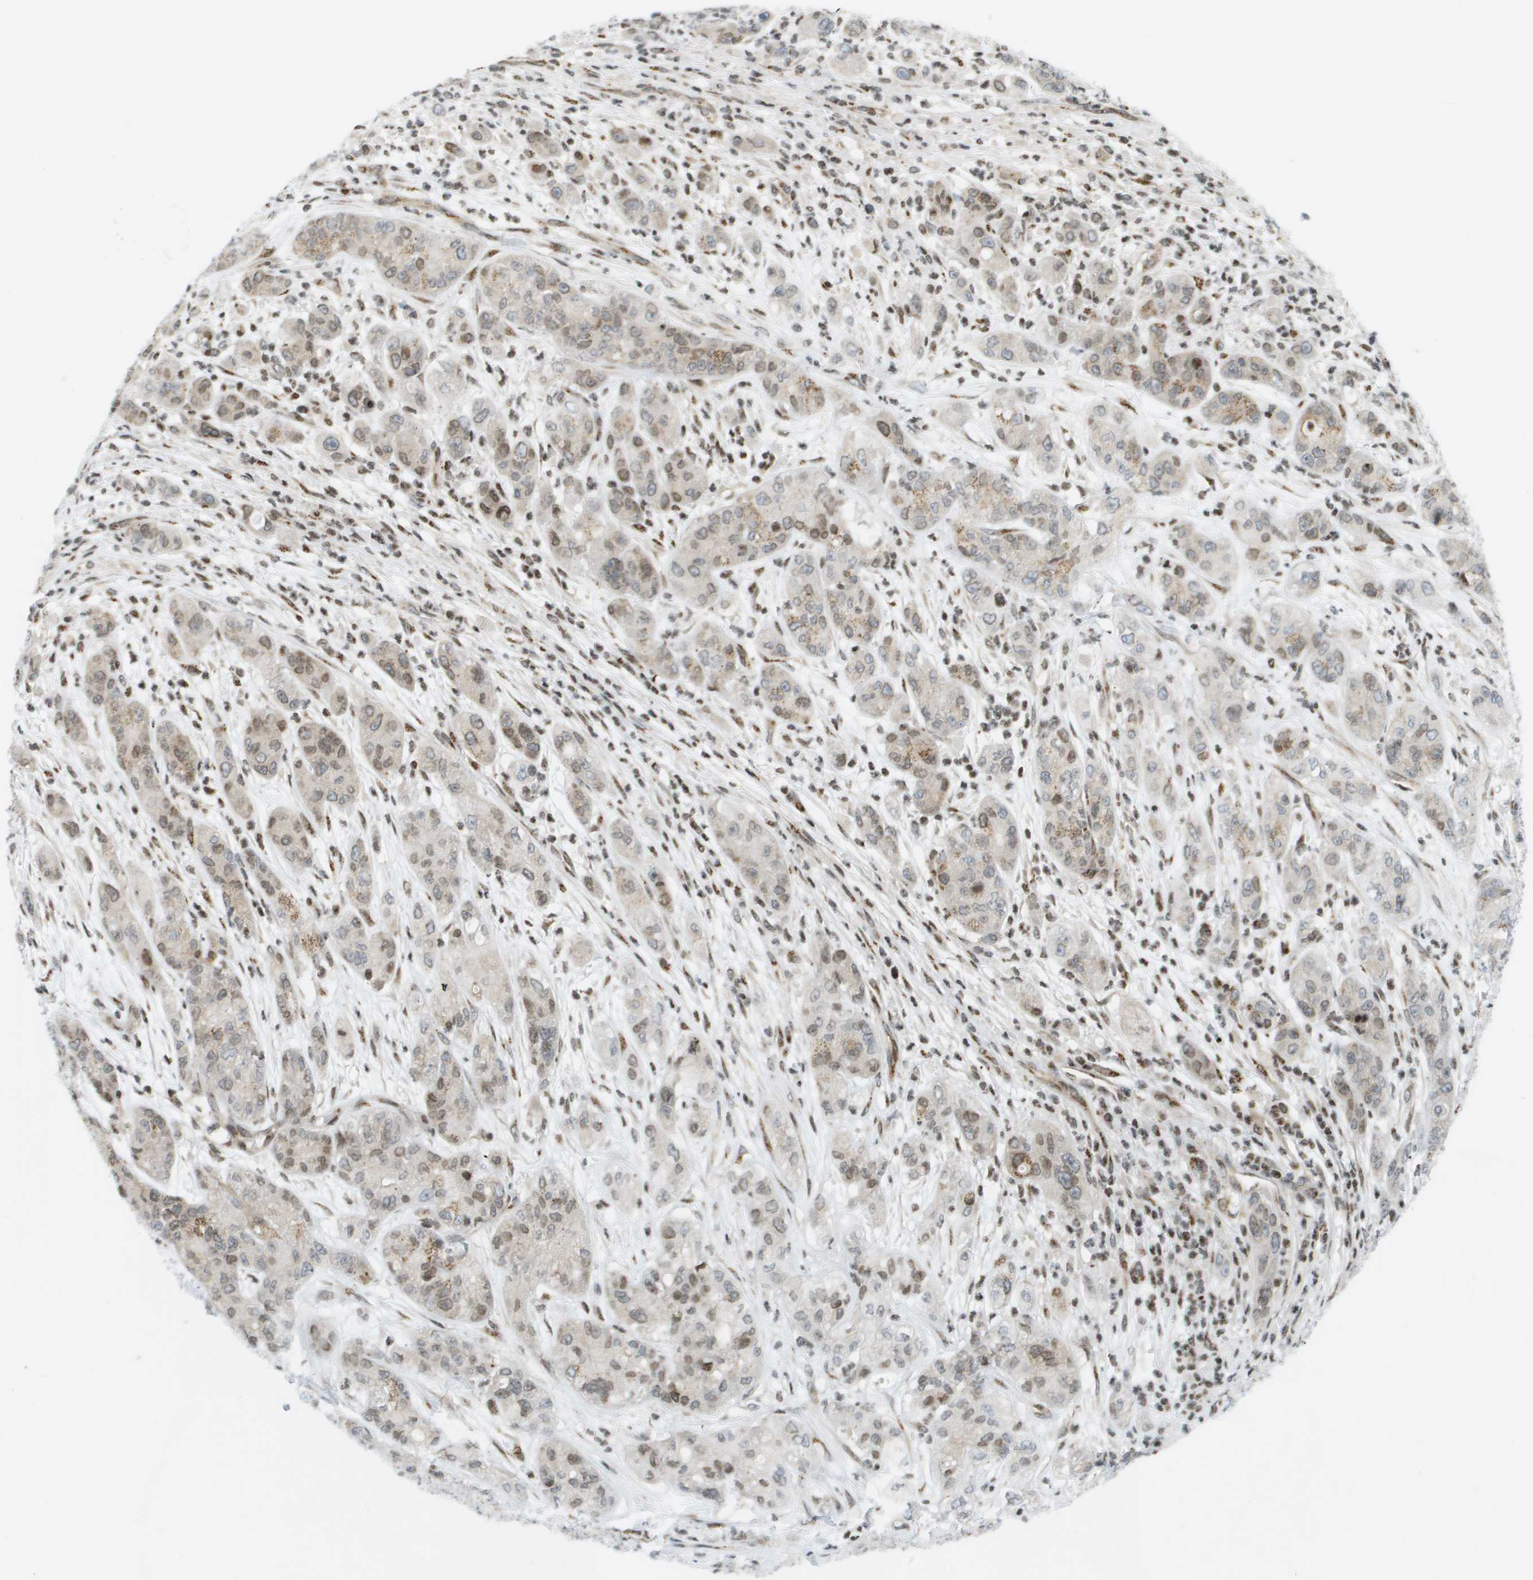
{"staining": {"intensity": "moderate", "quantity": "25%-75%", "location": "cytoplasmic/membranous,nuclear"}, "tissue": "pancreatic cancer", "cell_type": "Tumor cells", "image_type": "cancer", "snomed": [{"axis": "morphology", "description": "Adenocarcinoma, NOS"}, {"axis": "topography", "description": "Pancreas"}], "caption": "Pancreatic cancer (adenocarcinoma) stained with a protein marker exhibits moderate staining in tumor cells.", "gene": "EVC", "patient": {"sex": "female", "age": 78}}